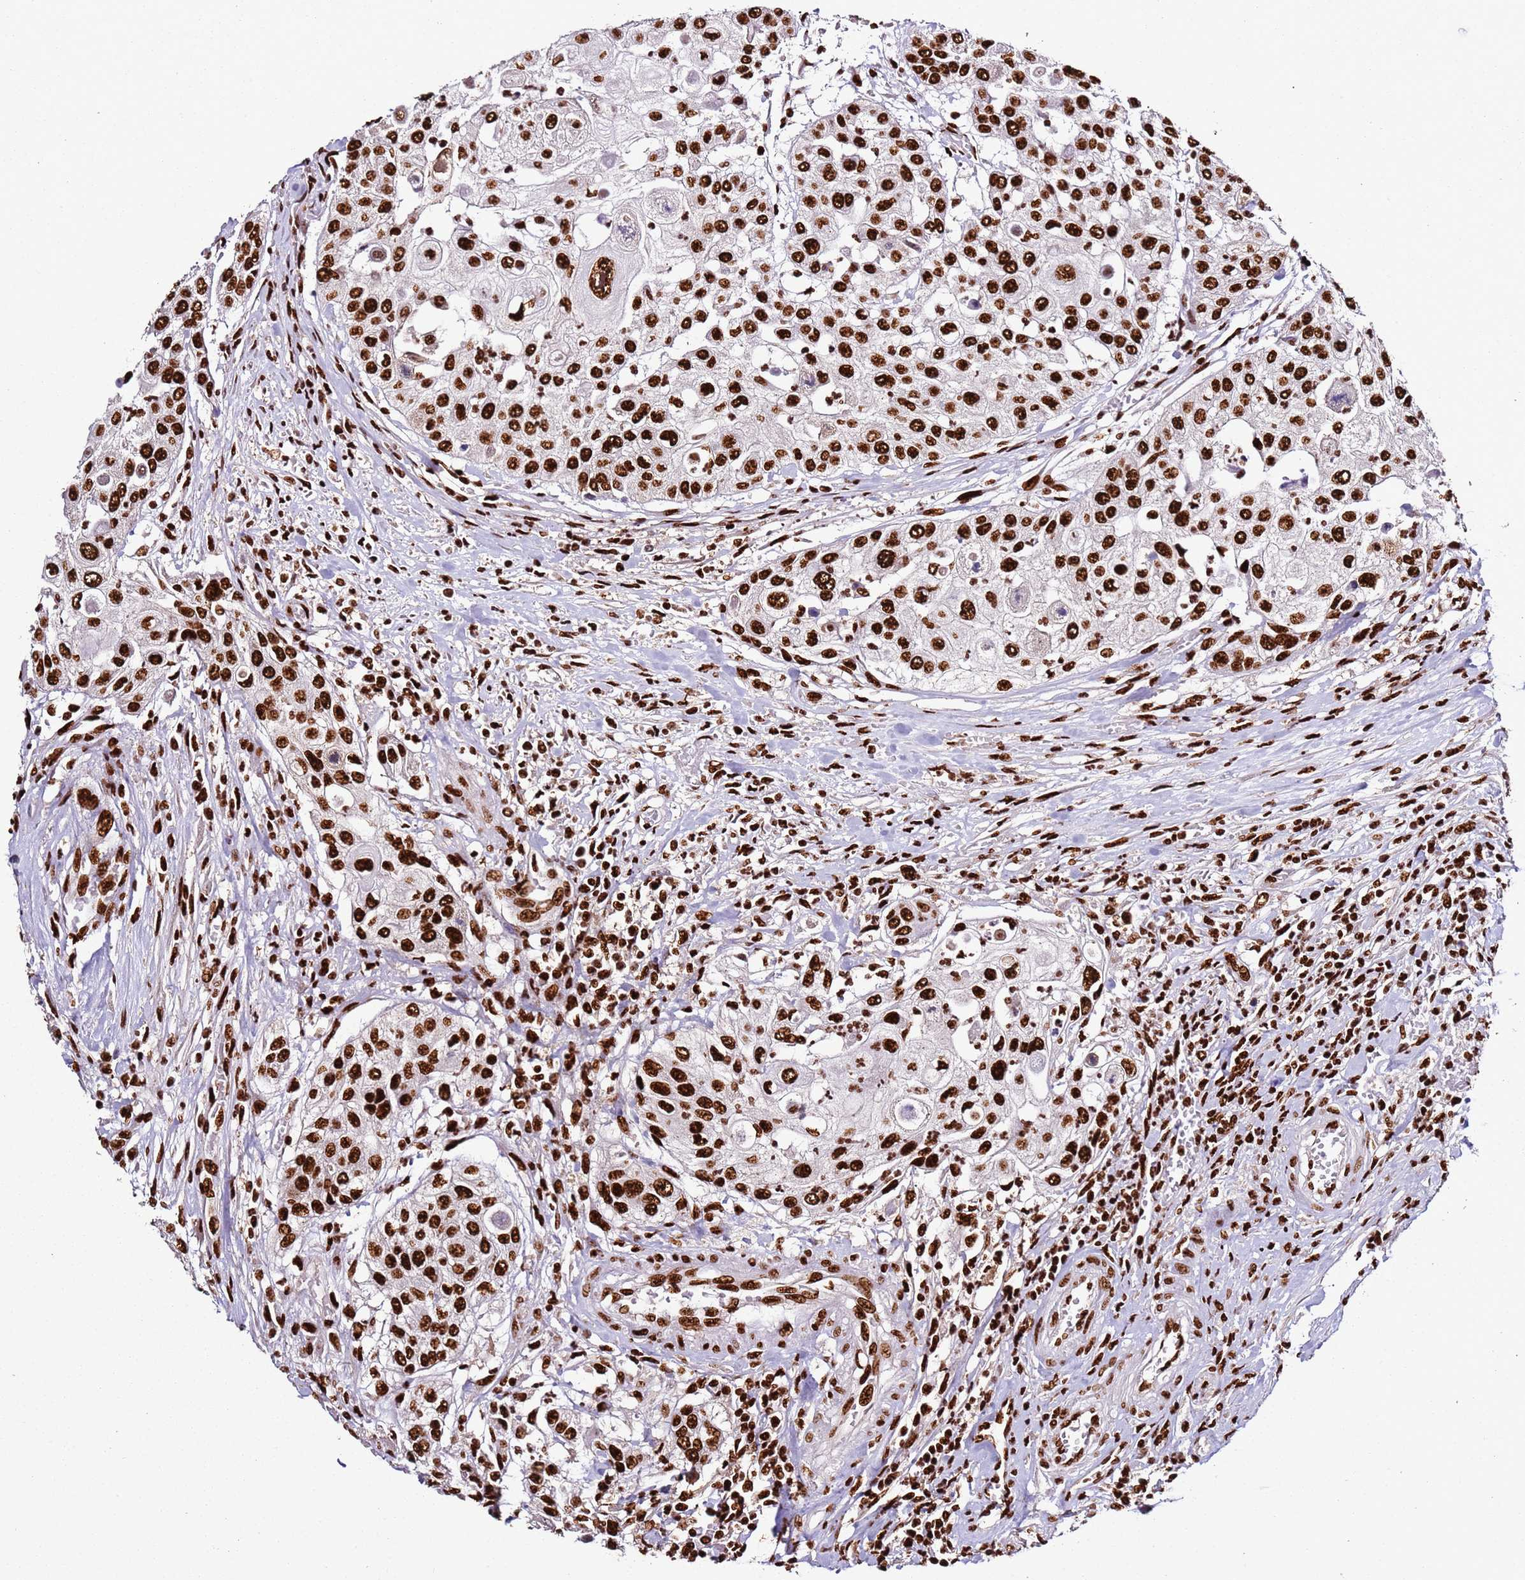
{"staining": {"intensity": "strong", "quantity": ">75%", "location": "nuclear"}, "tissue": "urothelial cancer", "cell_type": "Tumor cells", "image_type": "cancer", "snomed": [{"axis": "morphology", "description": "Urothelial carcinoma, High grade"}, {"axis": "topography", "description": "Urinary bladder"}], "caption": "Urothelial cancer stained with DAB (3,3'-diaminobenzidine) immunohistochemistry shows high levels of strong nuclear staining in about >75% of tumor cells.", "gene": "C6orf226", "patient": {"sex": "female", "age": 79}}